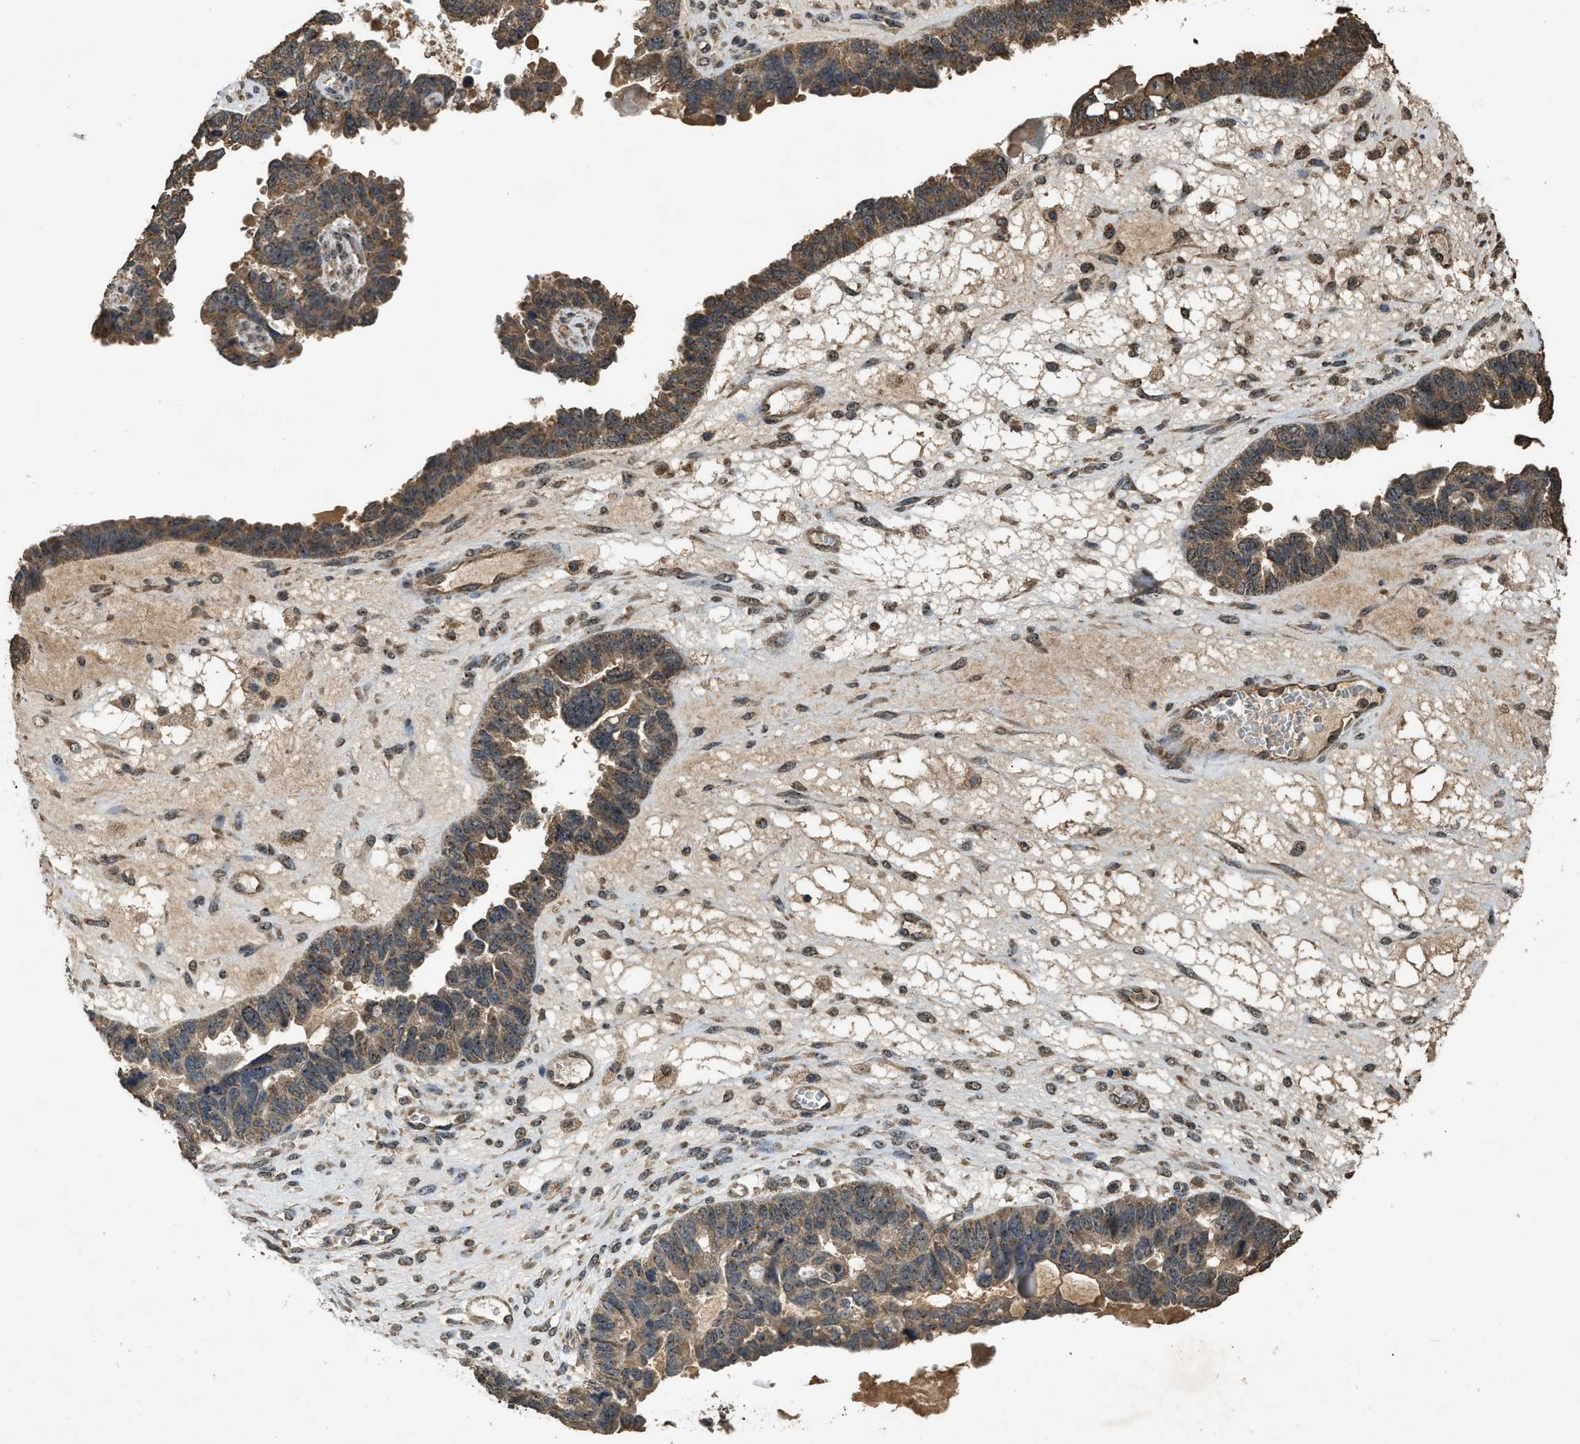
{"staining": {"intensity": "moderate", "quantity": ">75%", "location": "cytoplasmic/membranous,nuclear"}, "tissue": "ovarian cancer", "cell_type": "Tumor cells", "image_type": "cancer", "snomed": [{"axis": "morphology", "description": "Cystadenocarcinoma, serous, NOS"}, {"axis": "topography", "description": "Ovary"}], "caption": "An immunohistochemistry (IHC) micrograph of neoplastic tissue is shown. Protein staining in brown labels moderate cytoplasmic/membranous and nuclear positivity in serous cystadenocarcinoma (ovarian) within tumor cells.", "gene": "DENND6B", "patient": {"sex": "female", "age": 79}}